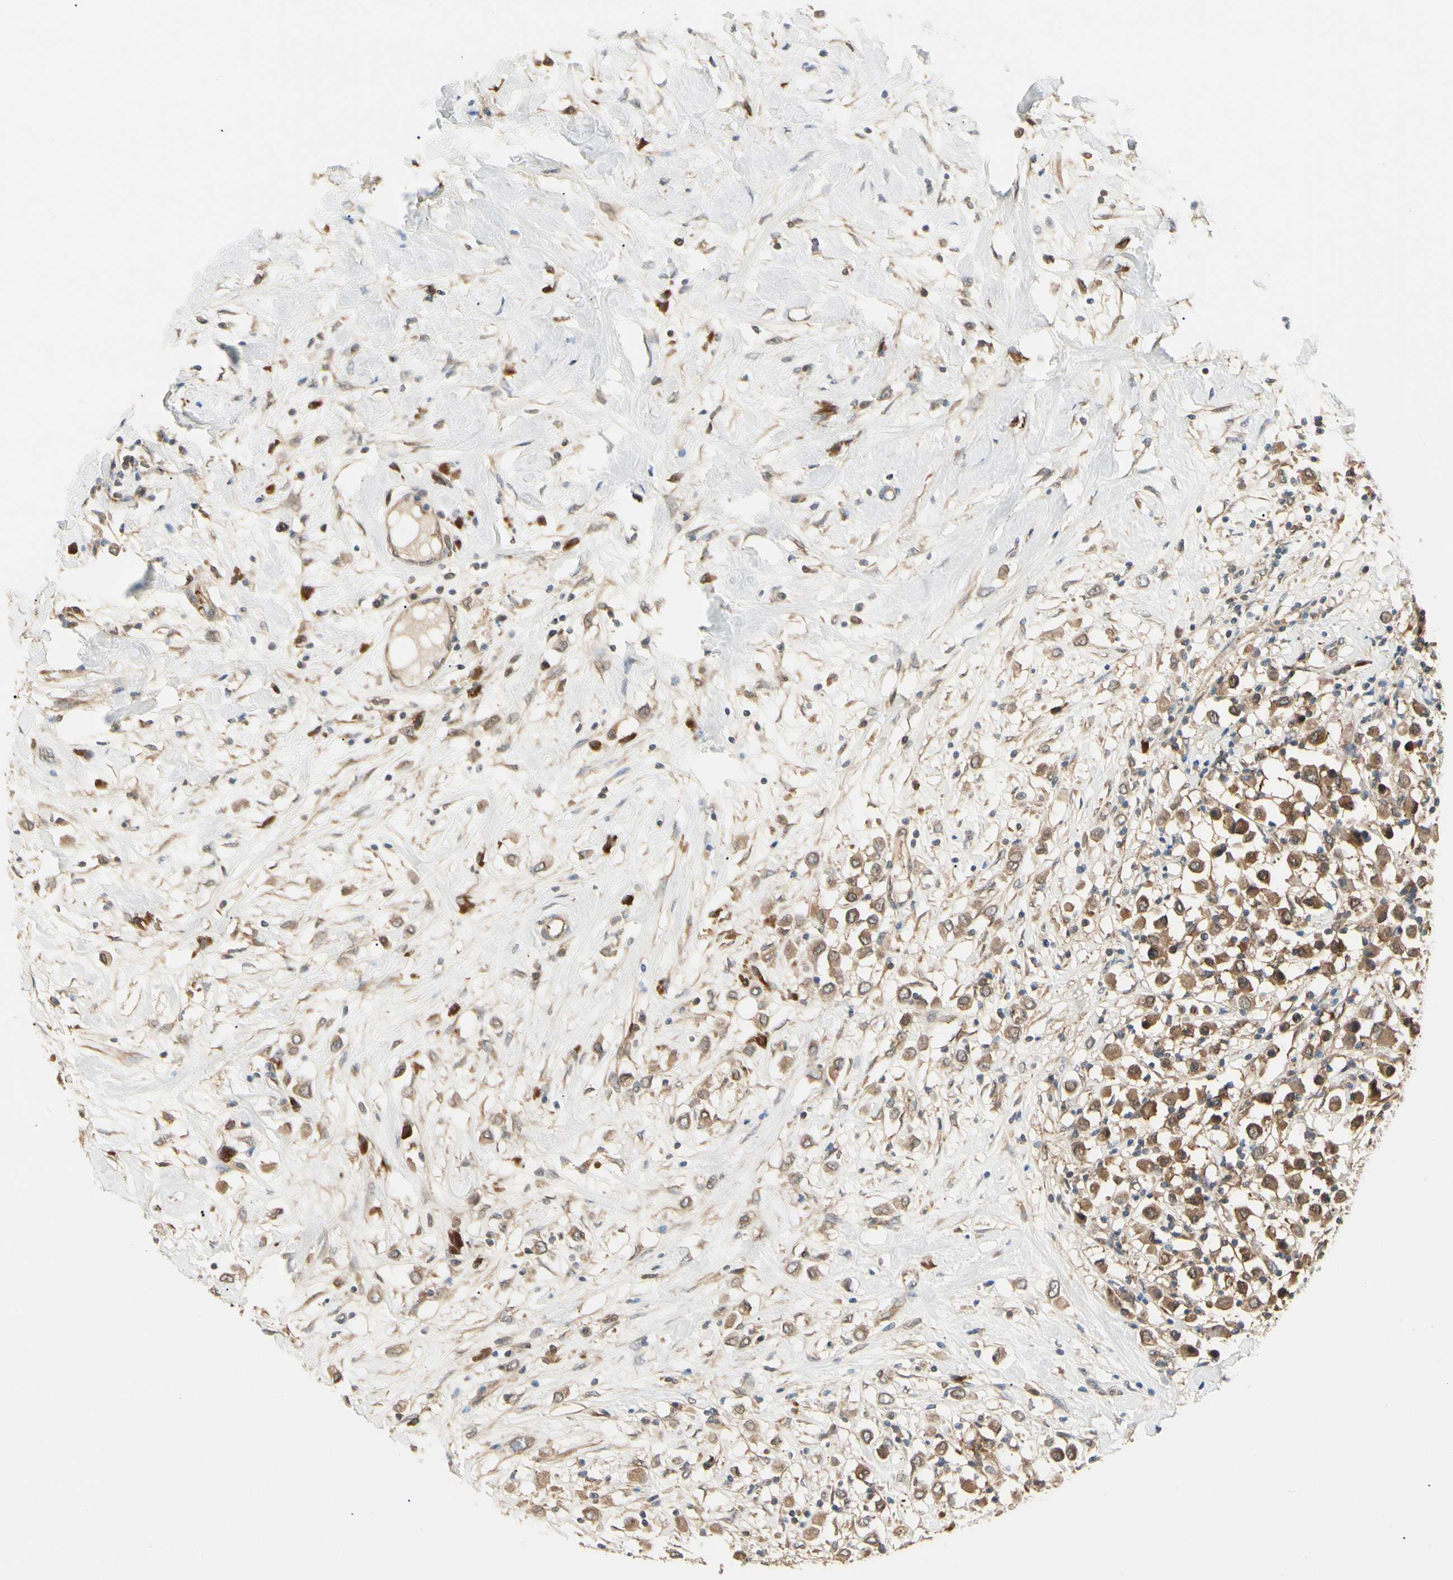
{"staining": {"intensity": "moderate", "quantity": ">75%", "location": "cytoplasmic/membranous"}, "tissue": "breast cancer", "cell_type": "Tumor cells", "image_type": "cancer", "snomed": [{"axis": "morphology", "description": "Duct carcinoma"}, {"axis": "topography", "description": "Breast"}], "caption": "Breast cancer stained with IHC reveals moderate cytoplasmic/membranous staining in about >75% of tumor cells.", "gene": "NME1-NME2", "patient": {"sex": "female", "age": 61}}